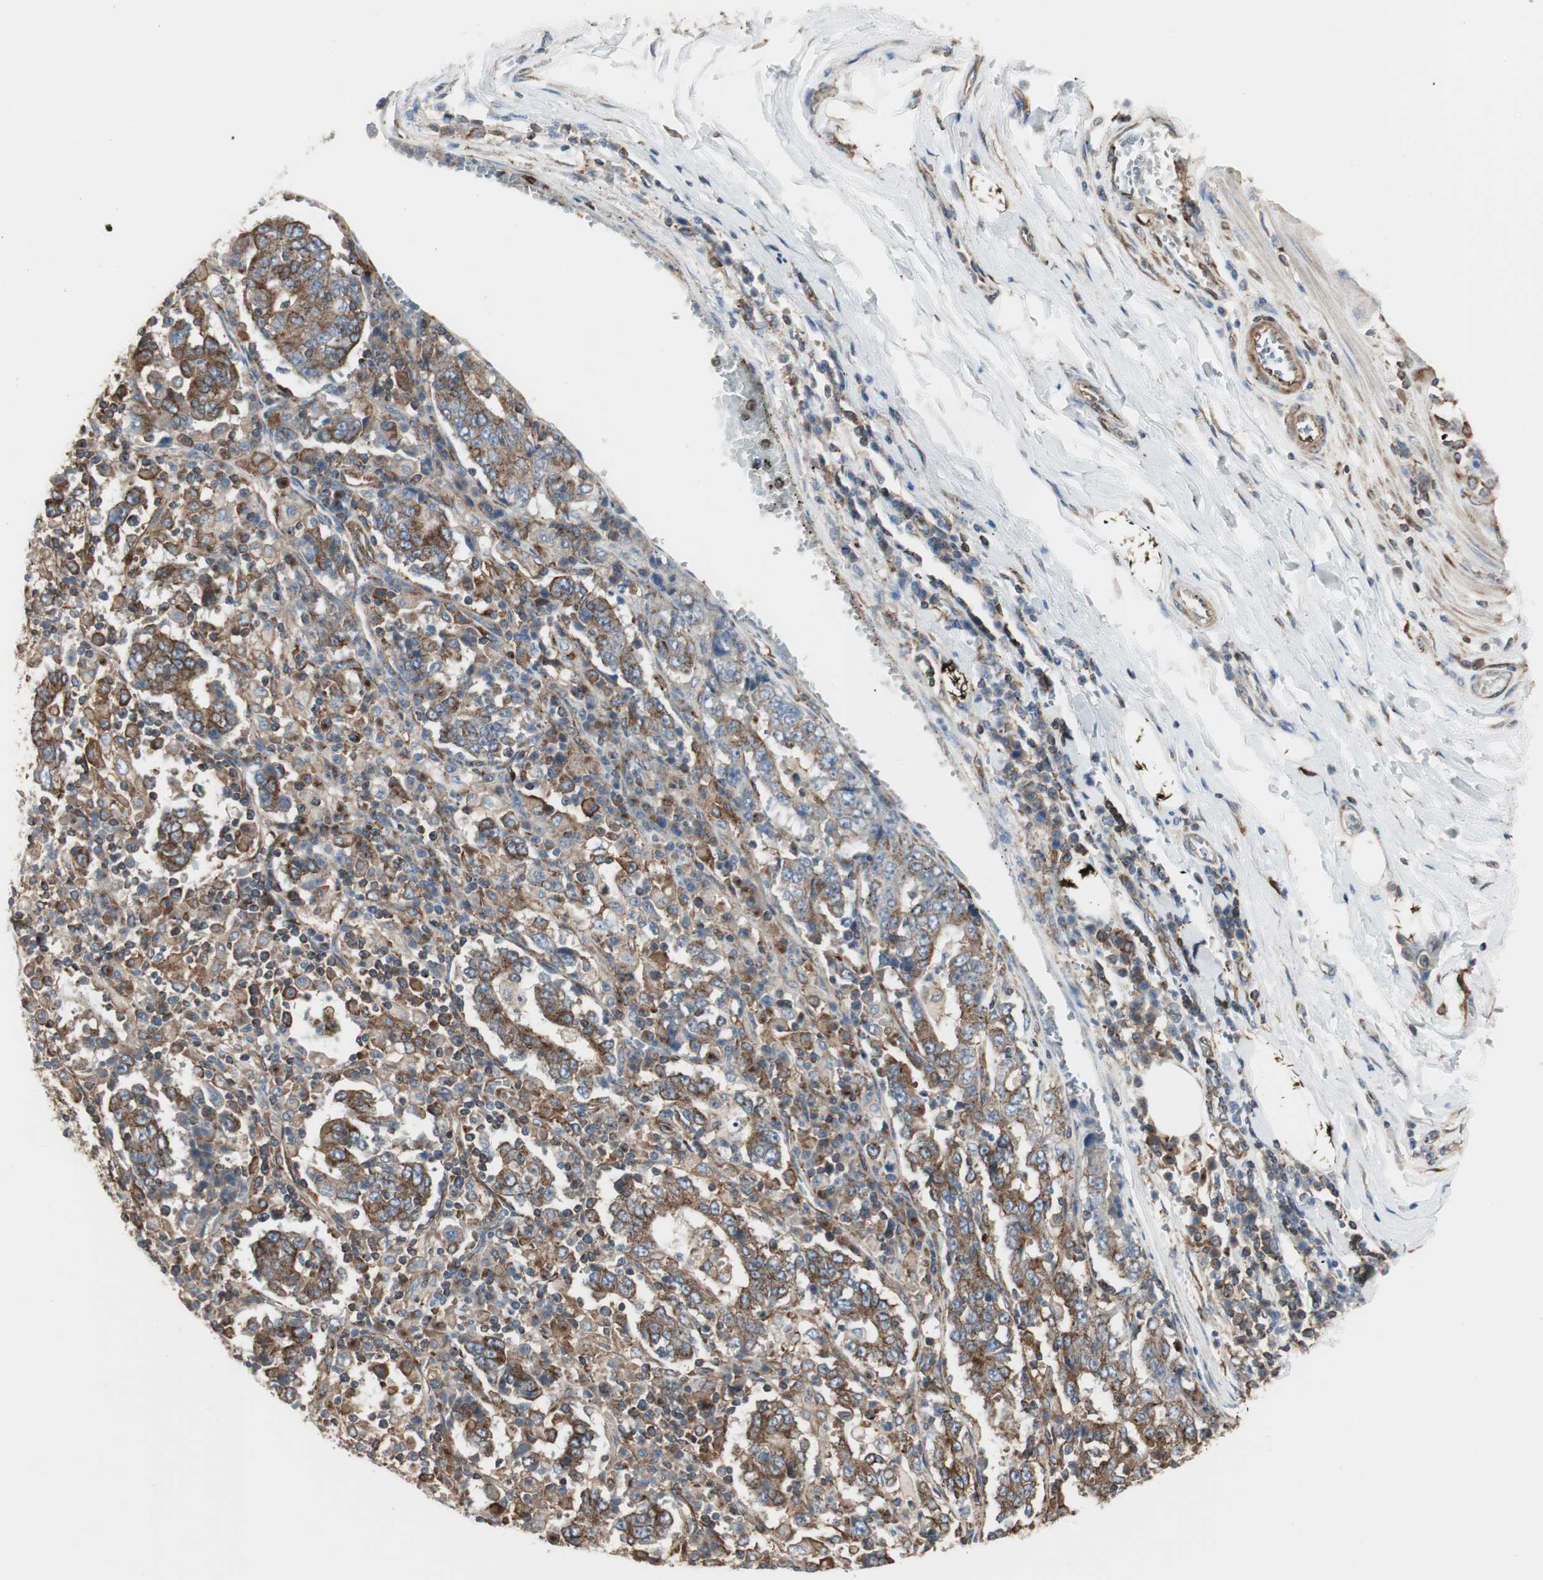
{"staining": {"intensity": "strong", "quantity": ">75%", "location": "cytoplasmic/membranous"}, "tissue": "stomach cancer", "cell_type": "Tumor cells", "image_type": "cancer", "snomed": [{"axis": "morphology", "description": "Normal tissue, NOS"}, {"axis": "morphology", "description": "Adenocarcinoma, NOS"}, {"axis": "topography", "description": "Stomach, upper"}, {"axis": "topography", "description": "Stomach"}], "caption": "This is an image of IHC staining of adenocarcinoma (stomach), which shows strong expression in the cytoplasmic/membranous of tumor cells.", "gene": "H6PD", "patient": {"sex": "male", "age": 59}}